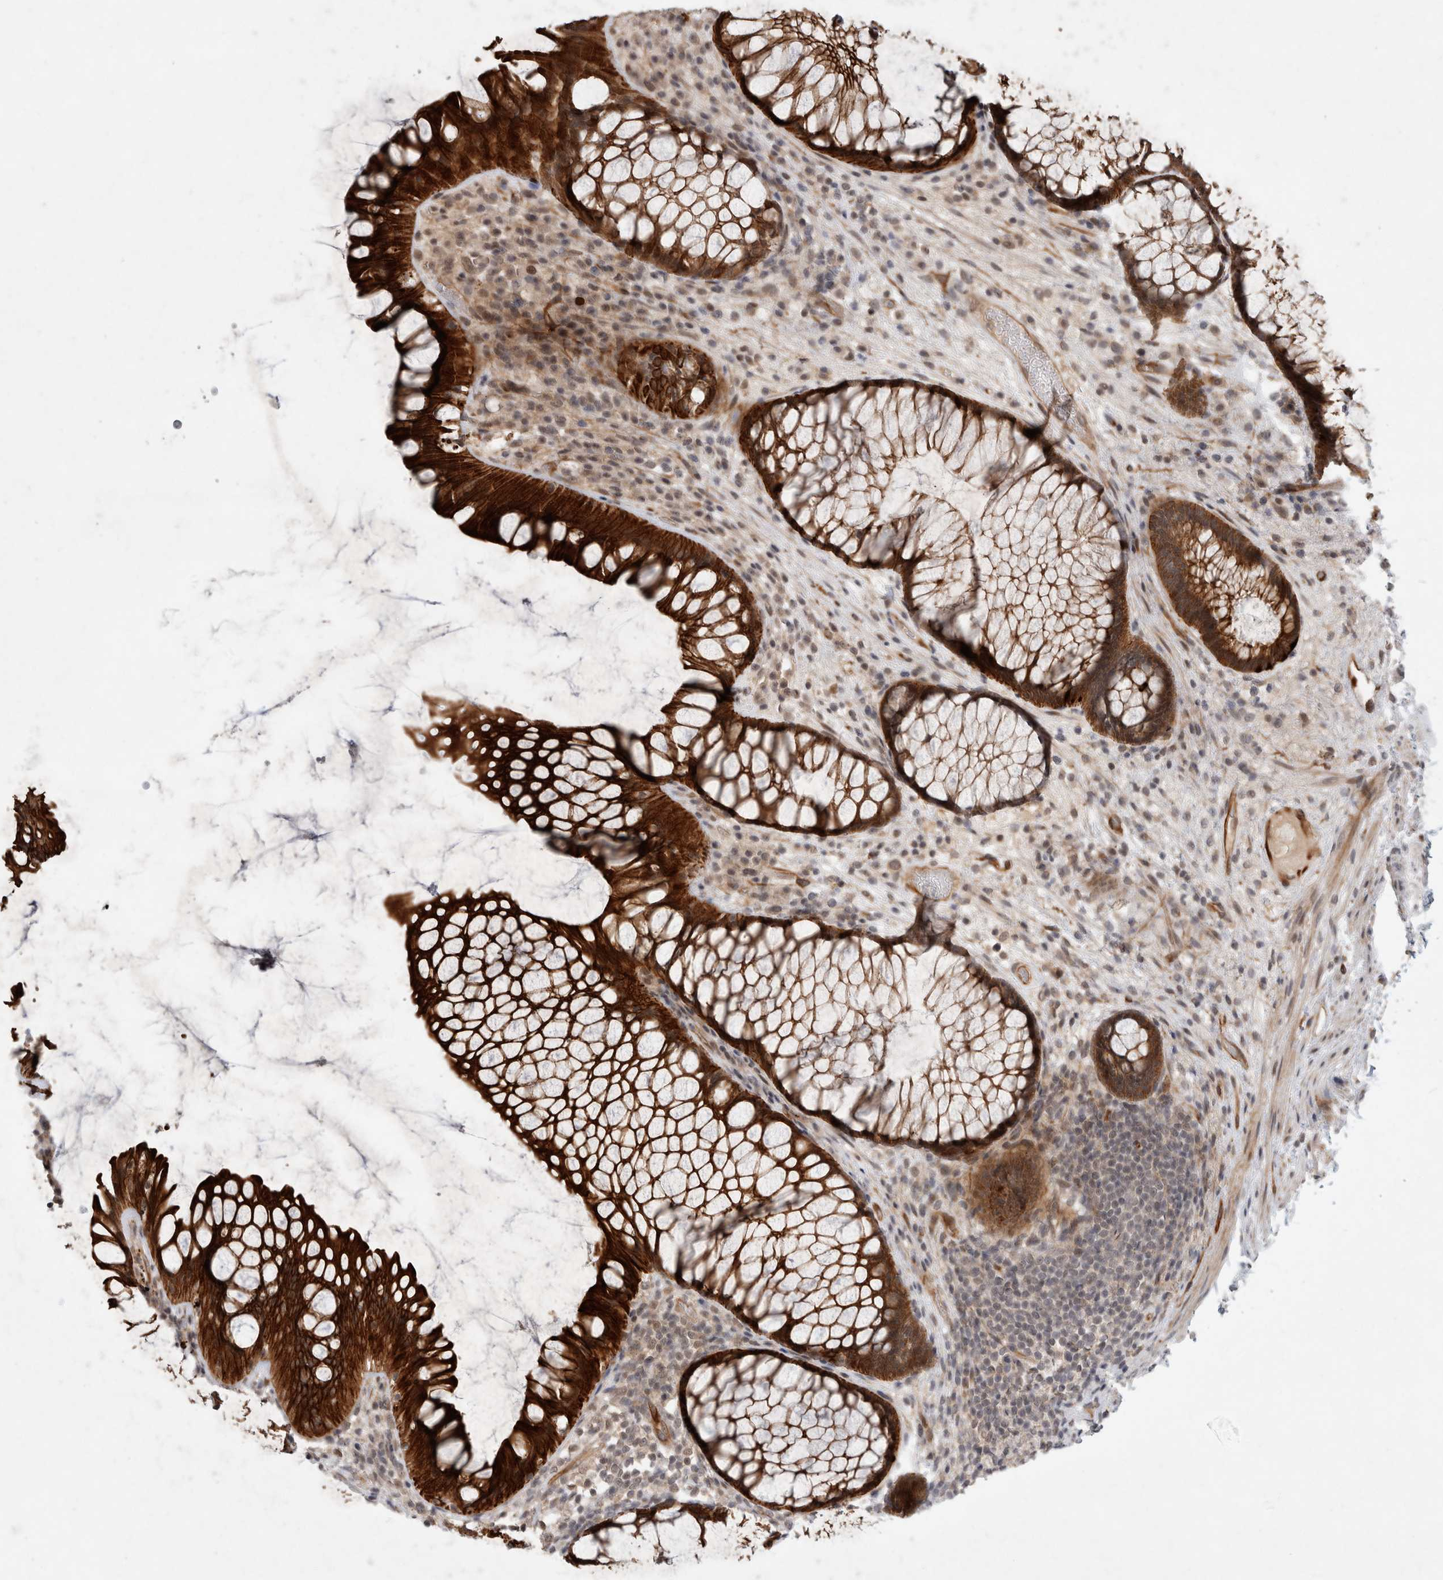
{"staining": {"intensity": "strong", "quantity": ">75%", "location": "cytoplasmic/membranous"}, "tissue": "rectum", "cell_type": "Glandular cells", "image_type": "normal", "snomed": [{"axis": "morphology", "description": "Normal tissue, NOS"}, {"axis": "topography", "description": "Rectum"}], "caption": "About >75% of glandular cells in benign human rectum demonstrate strong cytoplasmic/membranous protein positivity as visualized by brown immunohistochemical staining.", "gene": "CRISPLD1", "patient": {"sex": "male", "age": 51}}